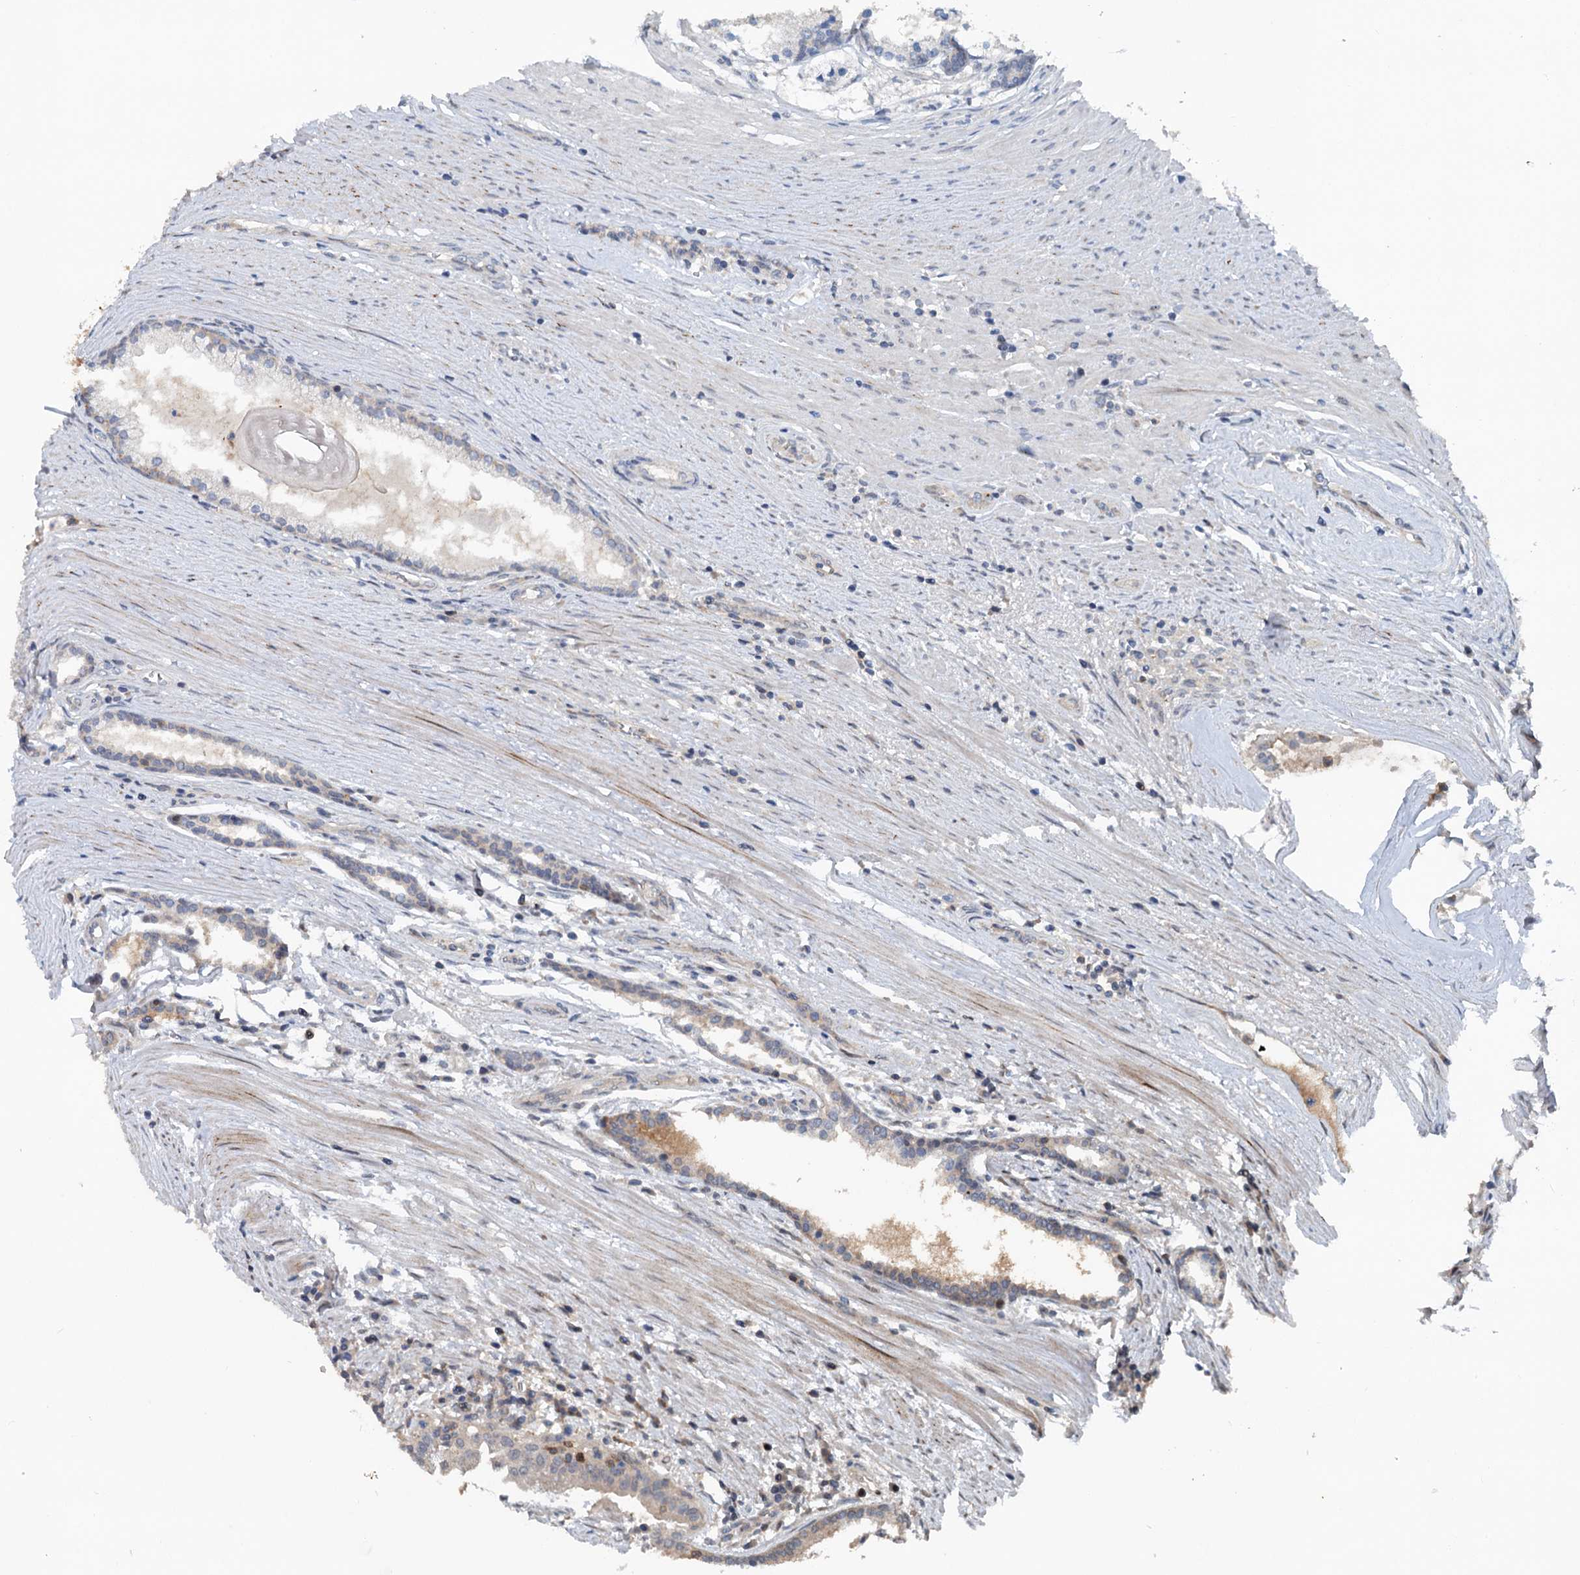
{"staining": {"intensity": "negative", "quantity": "none", "location": "none"}, "tissue": "prostate cancer", "cell_type": "Tumor cells", "image_type": "cancer", "snomed": [{"axis": "morphology", "description": "Adenocarcinoma, High grade"}, {"axis": "topography", "description": "Prostate"}], "caption": "An immunohistochemistry histopathology image of prostate cancer is shown. There is no staining in tumor cells of prostate cancer. (Stains: DAB (3,3'-diaminobenzidine) immunohistochemistry (IHC) with hematoxylin counter stain, Microscopy: brightfield microscopy at high magnification).", "gene": "TEDC1", "patient": {"sex": "male", "age": 68}}